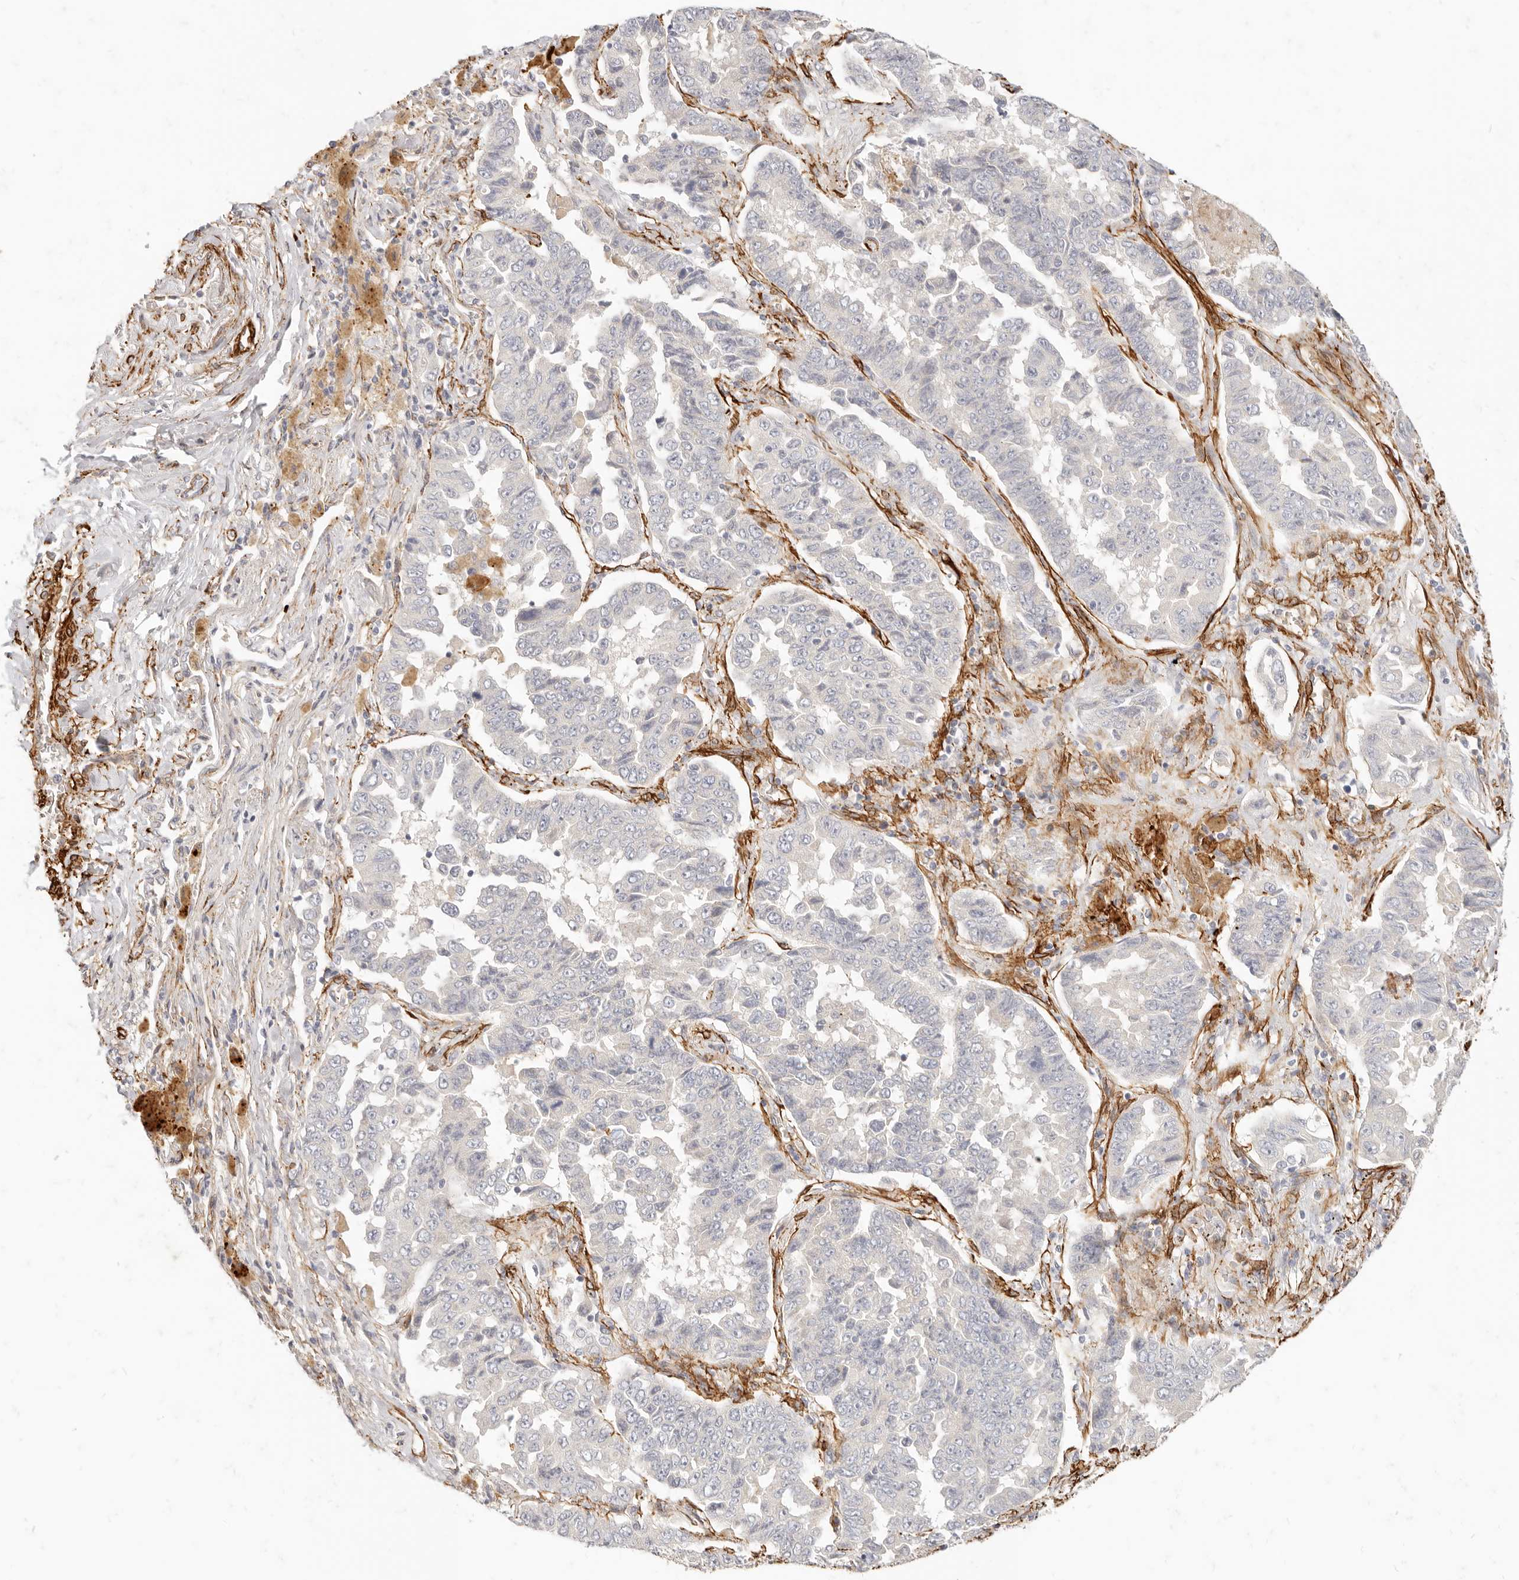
{"staining": {"intensity": "negative", "quantity": "none", "location": "none"}, "tissue": "lung cancer", "cell_type": "Tumor cells", "image_type": "cancer", "snomed": [{"axis": "morphology", "description": "Adenocarcinoma, NOS"}, {"axis": "topography", "description": "Lung"}], "caption": "Immunohistochemistry (IHC) histopathology image of human lung adenocarcinoma stained for a protein (brown), which demonstrates no expression in tumor cells. The staining is performed using DAB (3,3'-diaminobenzidine) brown chromogen with nuclei counter-stained in using hematoxylin.", "gene": "TMTC2", "patient": {"sex": "female", "age": 51}}